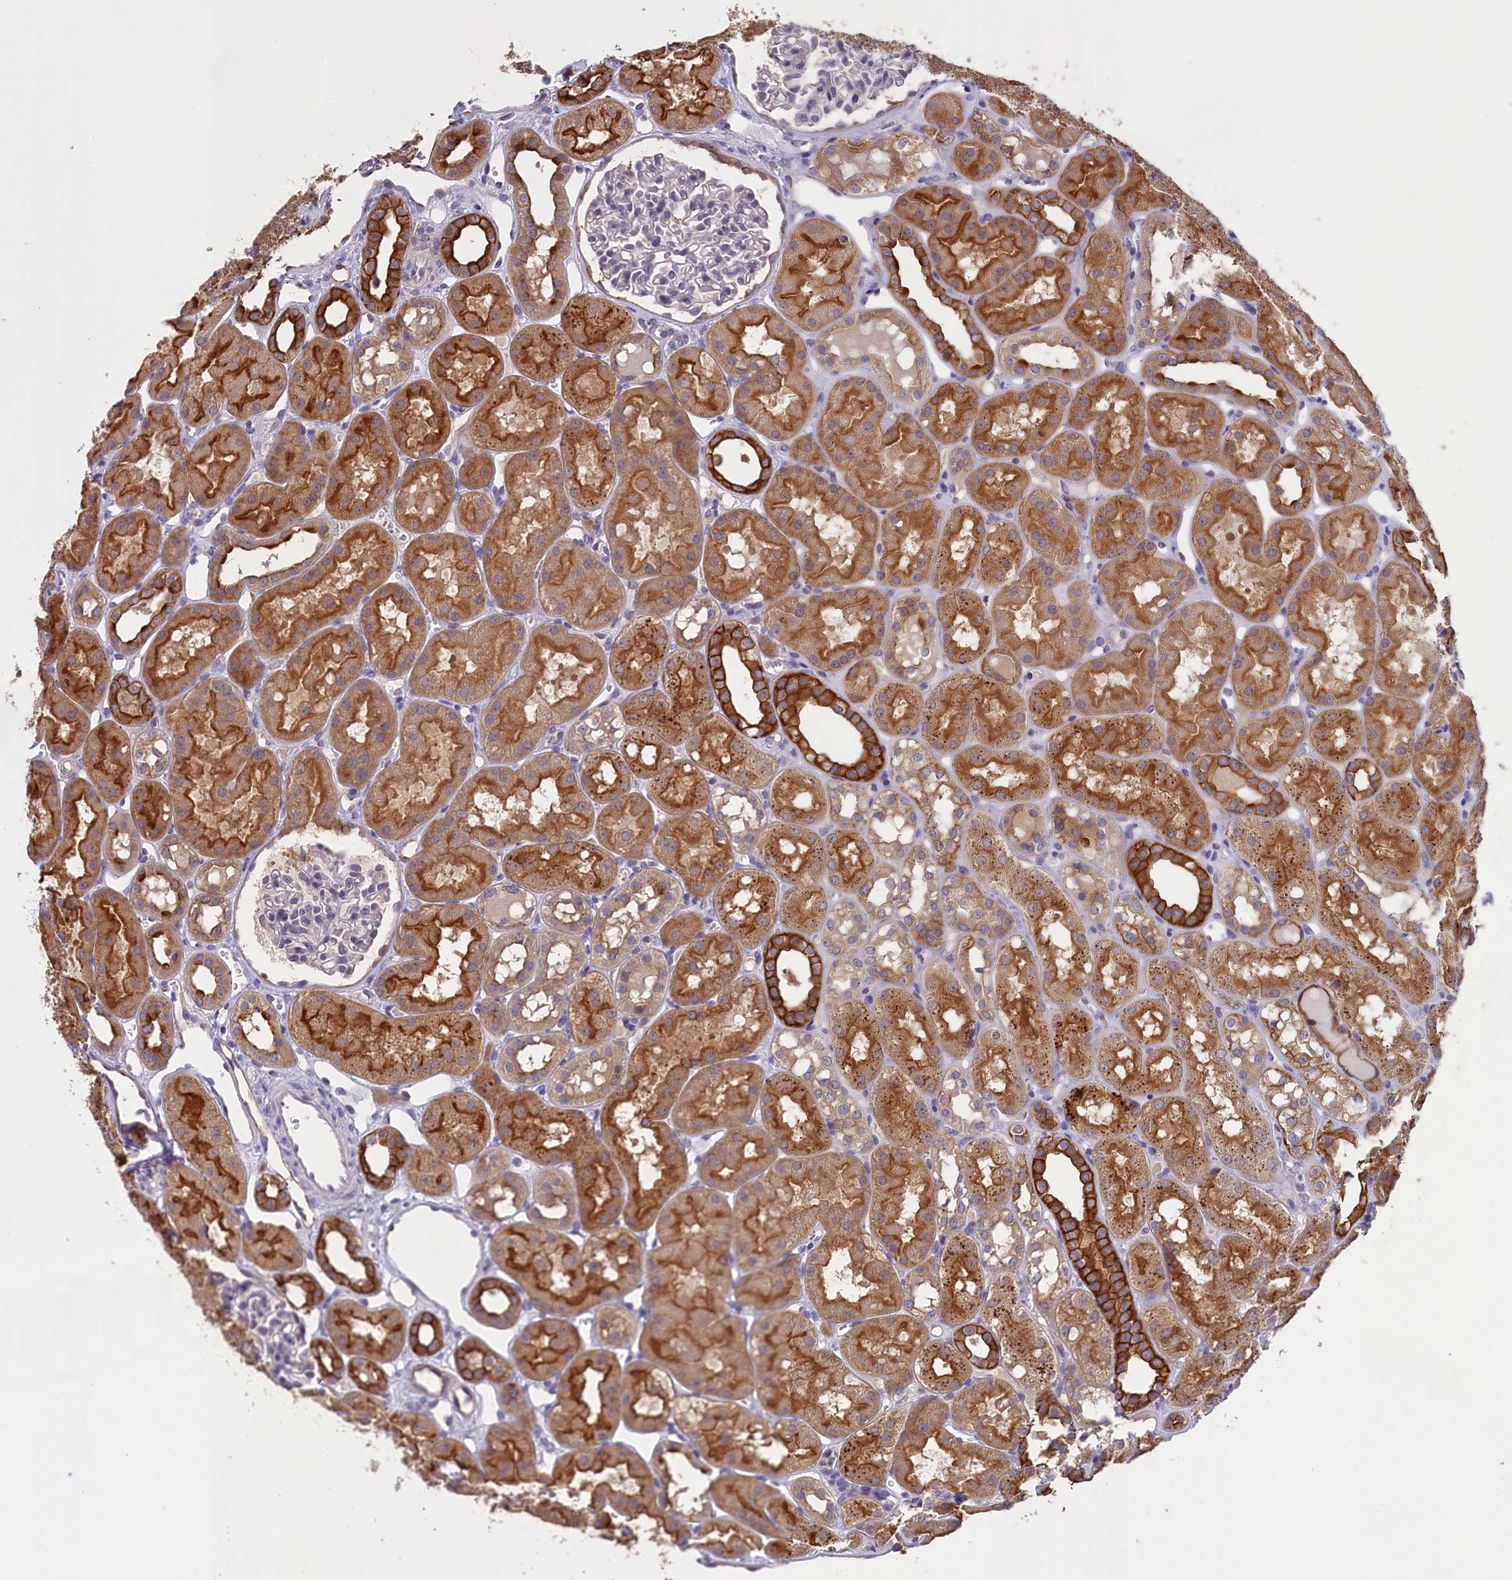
{"staining": {"intensity": "negative", "quantity": "none", "location": "none"}, "tissue": "kidney", "cell_type": "Cells in glomeruli", "image_type": "normal", "snomed": [{"axis": "morphology", "description": "Normal tissue, NOS"}, {"axis": "topography", "description": "Kidney"}], "caption": "High magnification brightfield microscopy of benign kidney stained with DAB (brown) and counterstained with hematoxylin (blue): cells in glomeruli show no significant expression. (Brightfield microscopy of DAB (3,3'-diaminobenzidine) immunohistochemistry at high magnification).", "gene": "COL19A1", "patient": {"sex": "male", "age": 16}}